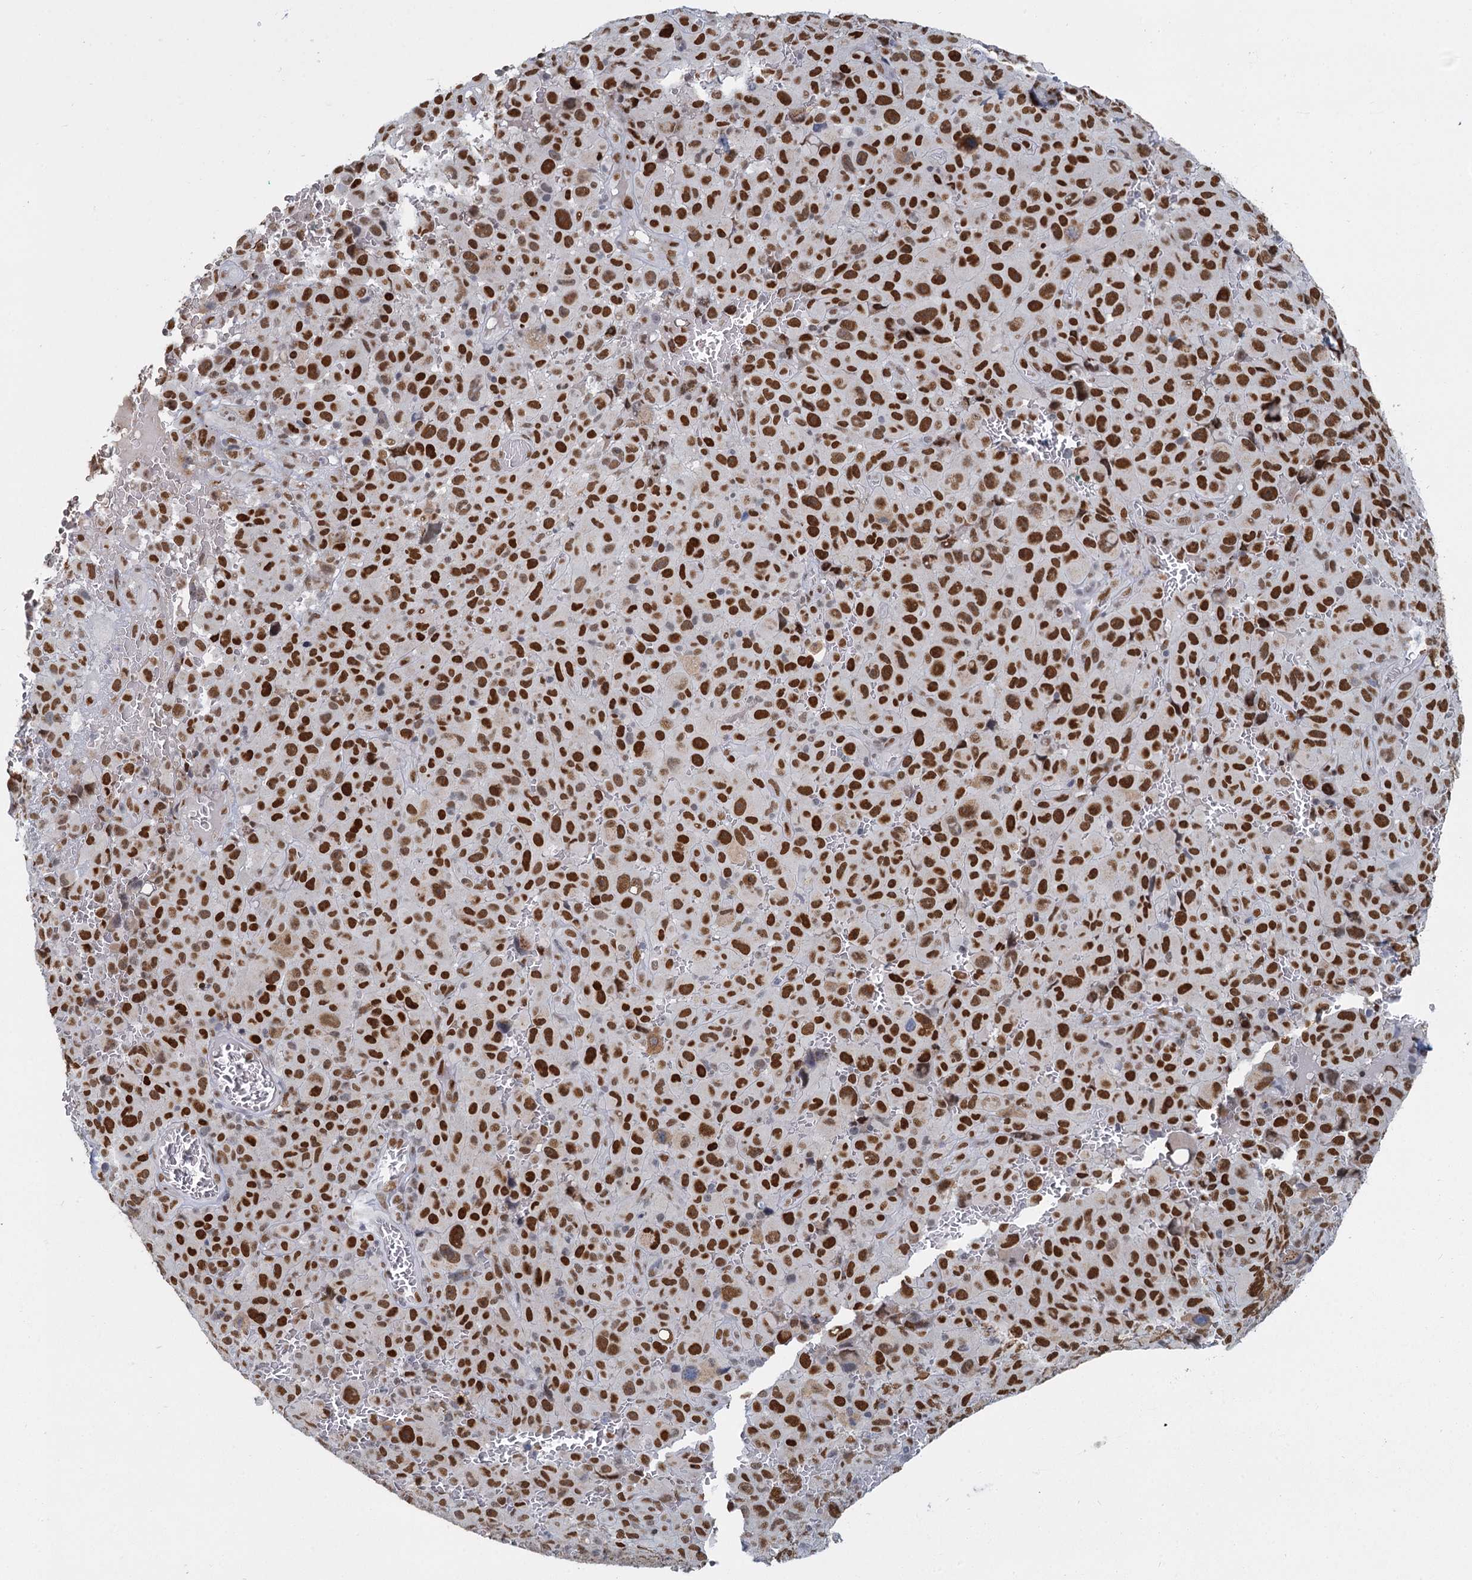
{"staining": {"intensity": "strong", "quantity": ">75%", "location": "nuclear"}, "tissue": "melanoma", "cell_type": "Tumor cells", "image_type": "cancer", "snomed": [{"axis": "morphology", "description": "Malignant melanoma, NOS"}, {"axis": "topography", "description": "Skin"}], "caption": "Tumor cells demonstrate high levels of strong nuclear positivity in approximately >75% of cells in melanoma. (DAB (3,3'-diaminobenzidine) = brown stain, brightfield microscopy at high magnification).", "gene": "RPRD1A", "patient": {"sex": "female", "age": 82}}